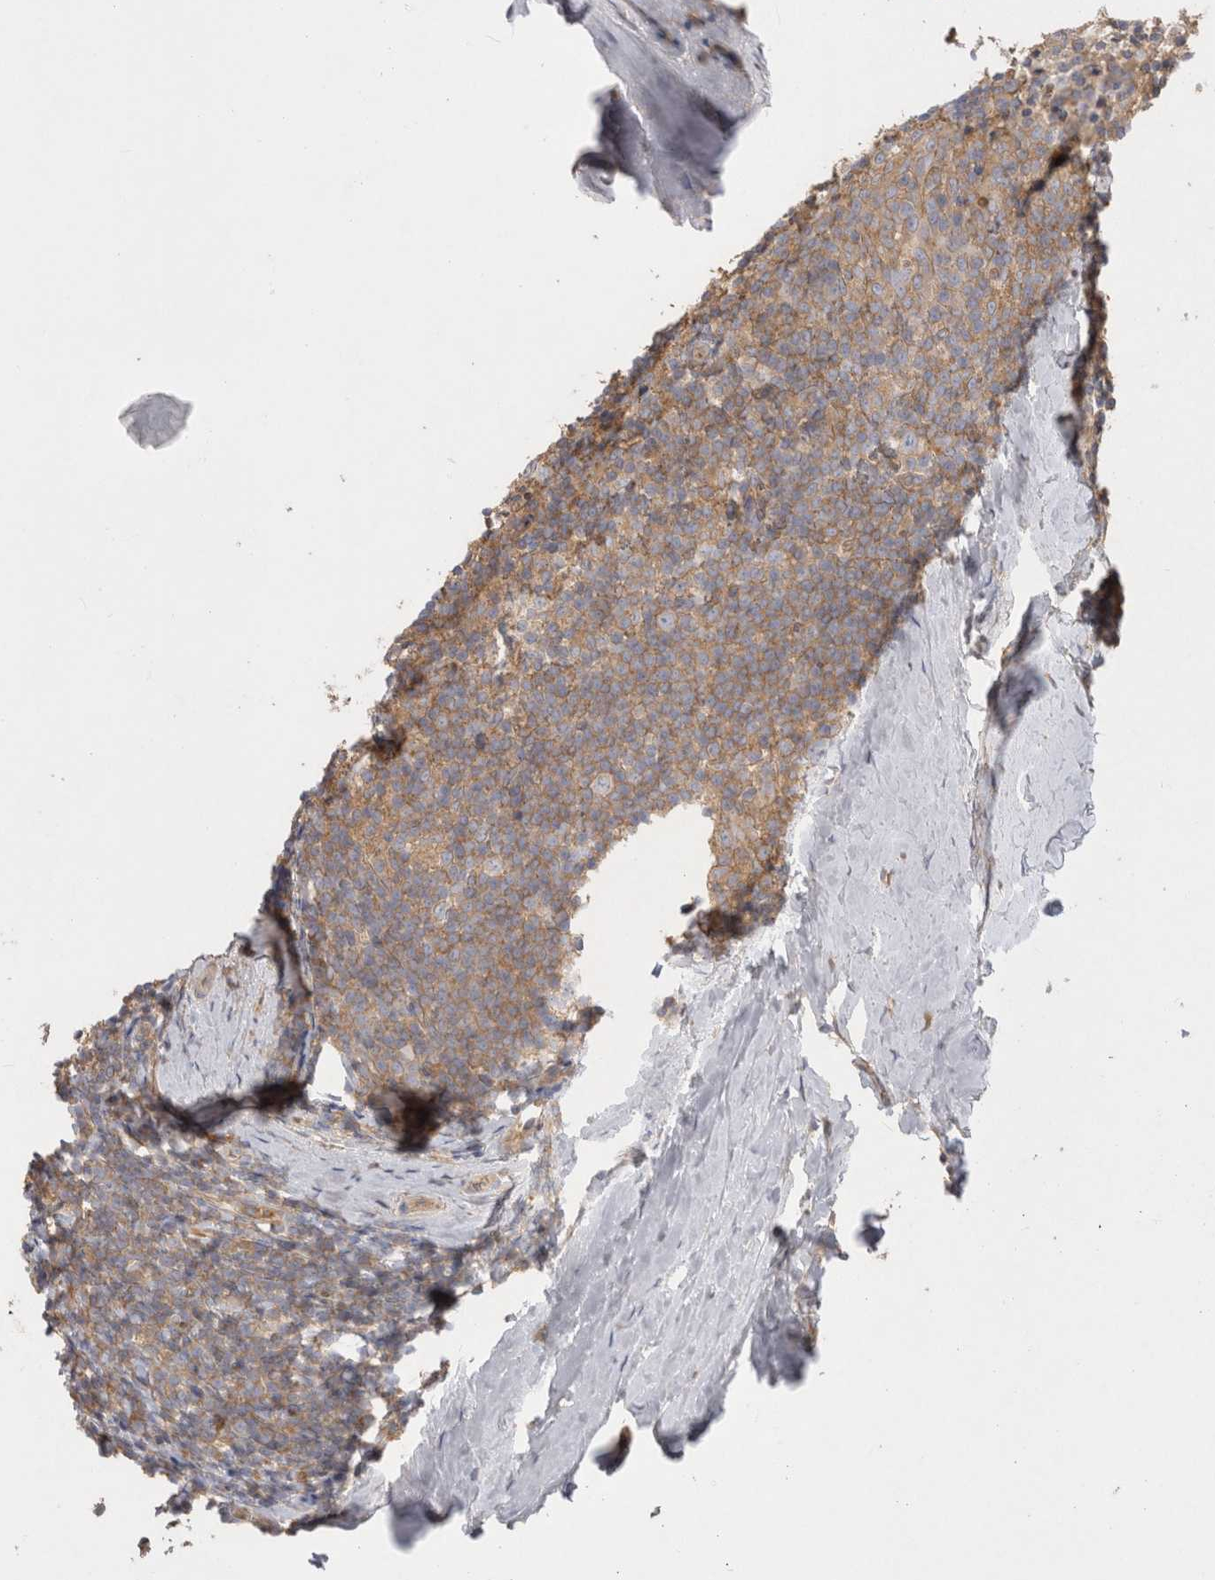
{"staining": {"intensity": "moderate", "quantity": ">75%", "location": "cytoplasmic/membranous"}, "tissue": "tonsil", "cell_type": "Germinal center cells", "image_type": "normal", "snomed": [{"axis": "morphology", "description": "Normal tissue, NOS"}, {"axis": "topography", "description": "Tonsil"}], "caption": "The immunohistochemical stain shows moderate cytoplasmic/membranous positivity in germinal center cells of normal tonsil. The staining was performed using DAB (3,3'-diaminobenzidine) to visualize the protein expression in brown, while the nuclei were stained in blue with hematoxylin (Magnification: 20x).", "gene": "CHMP6", "patient": {"sex": "male", "age": 37}}